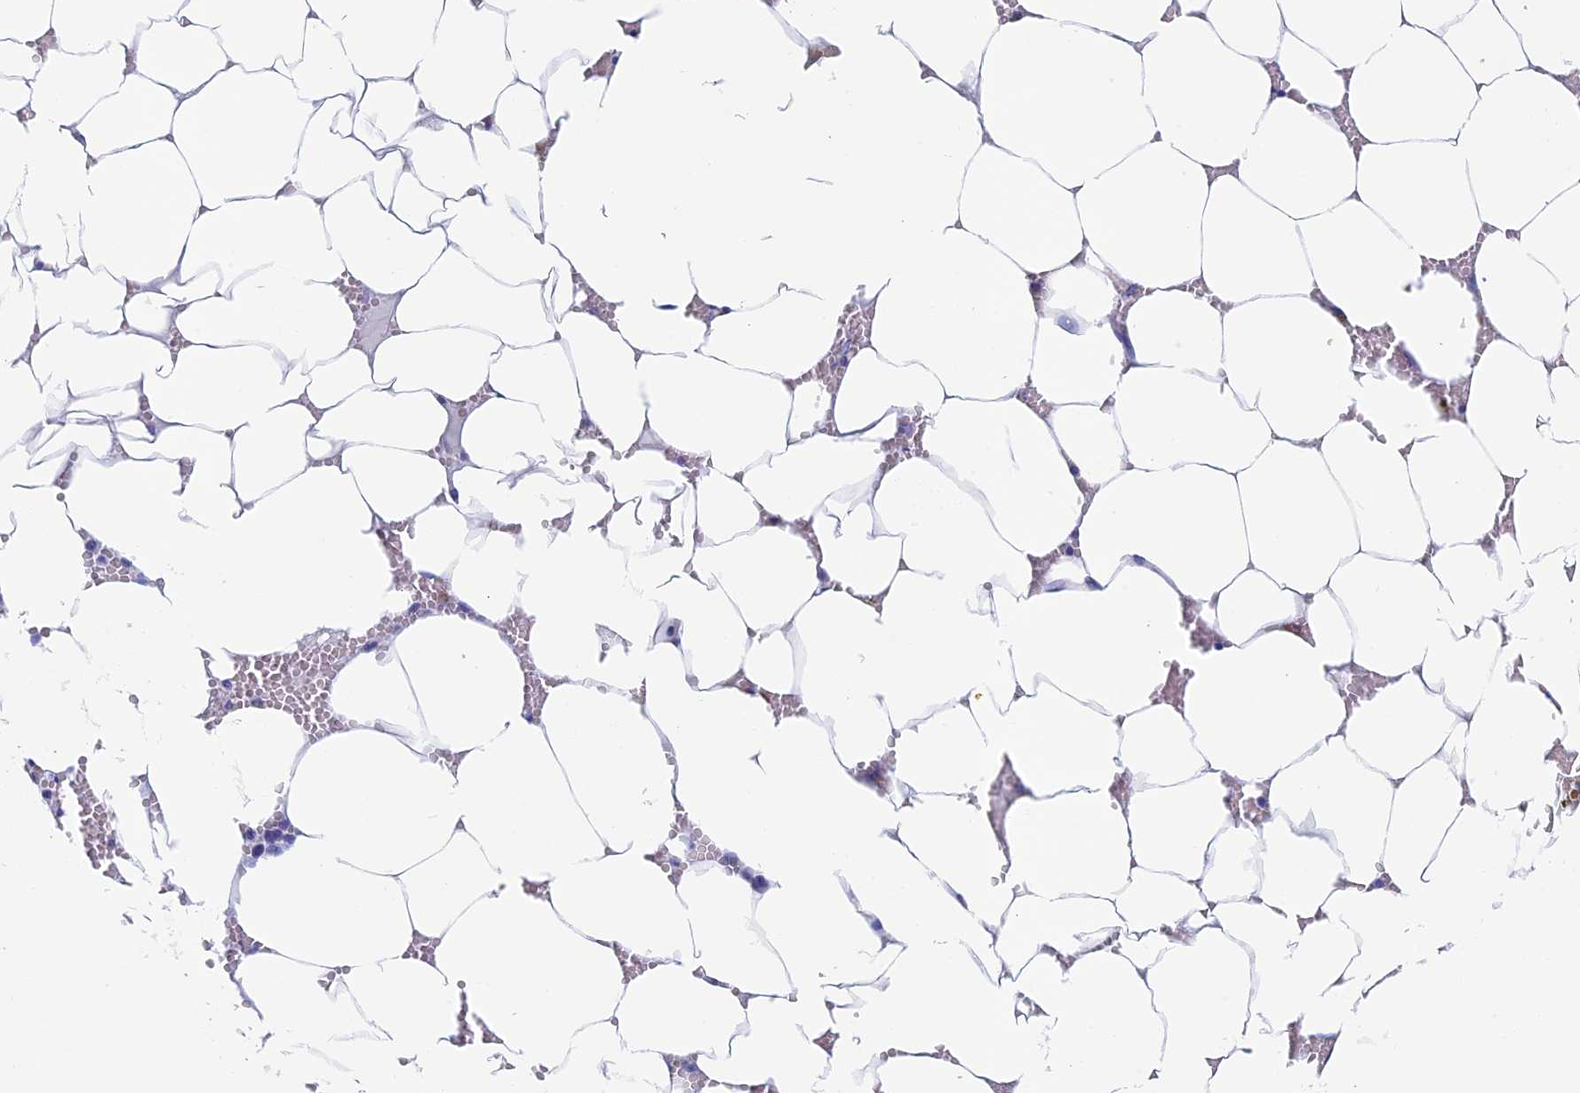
{"staining": {"intensity": "negative", "quantity": "none", "location": "none"}, "tissue": "bone marrow", "cell_type": "Hematopoietic cells", "image_type": "normal", "snomed": [{"axis": "morphology", "description": "Normal tissue, NOS"}, {"axis": "topography", "description": "Bone marrow"}], "caption": "A photomicrograph of bone marrow stained for a protein reveals no brown staining in hematopoietic cells. (Stains: DAB immunohistochemistry with hematoxylin counter stain, Microscopy: brightfield microscopy at high magnification).", "gene": "MAGEB6", "patient": {"sex": "male", "age": 70}}